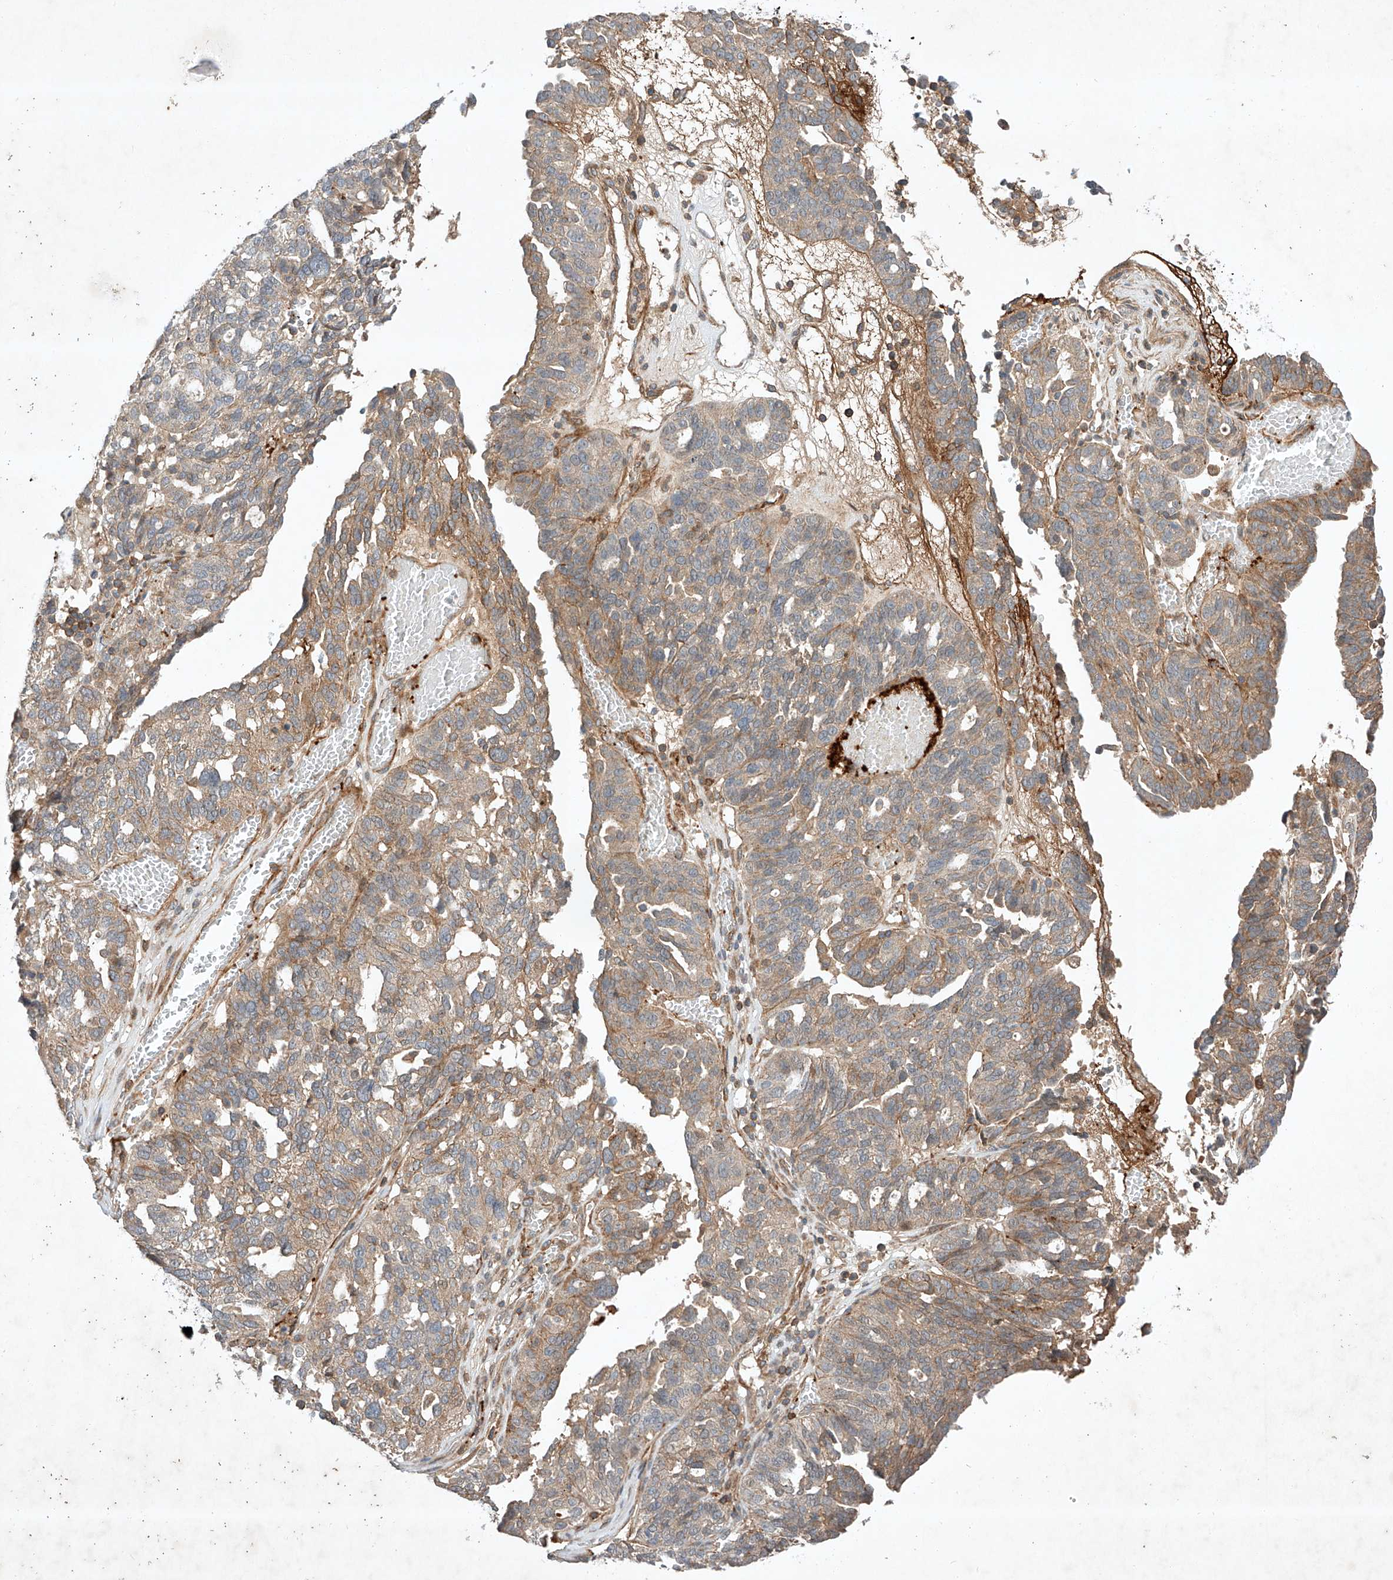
{"staining": {"intensity": "weak", "quantity": "25%-75%", "location": "cytoplasmic/membranous"}, "tissue": "ovarian cancer", "cell_type": "Tumor cells", "image_type": "cancer", "snomed": [{"axis": "morphology", "description": "Cystadenocarcinoma, serous, NOS"}, {"axis": "topography", "description": "Ovary"}], "caption": "Immunohistochemical staining of serous cystadenocarcinoma (ovarian) exhibits weak cytoplasmic/membranous protein expression in about 25%-75% of tumor cells.", "gene": "ARHGAP33", "patient": {"sex": "female", "age": 59}}